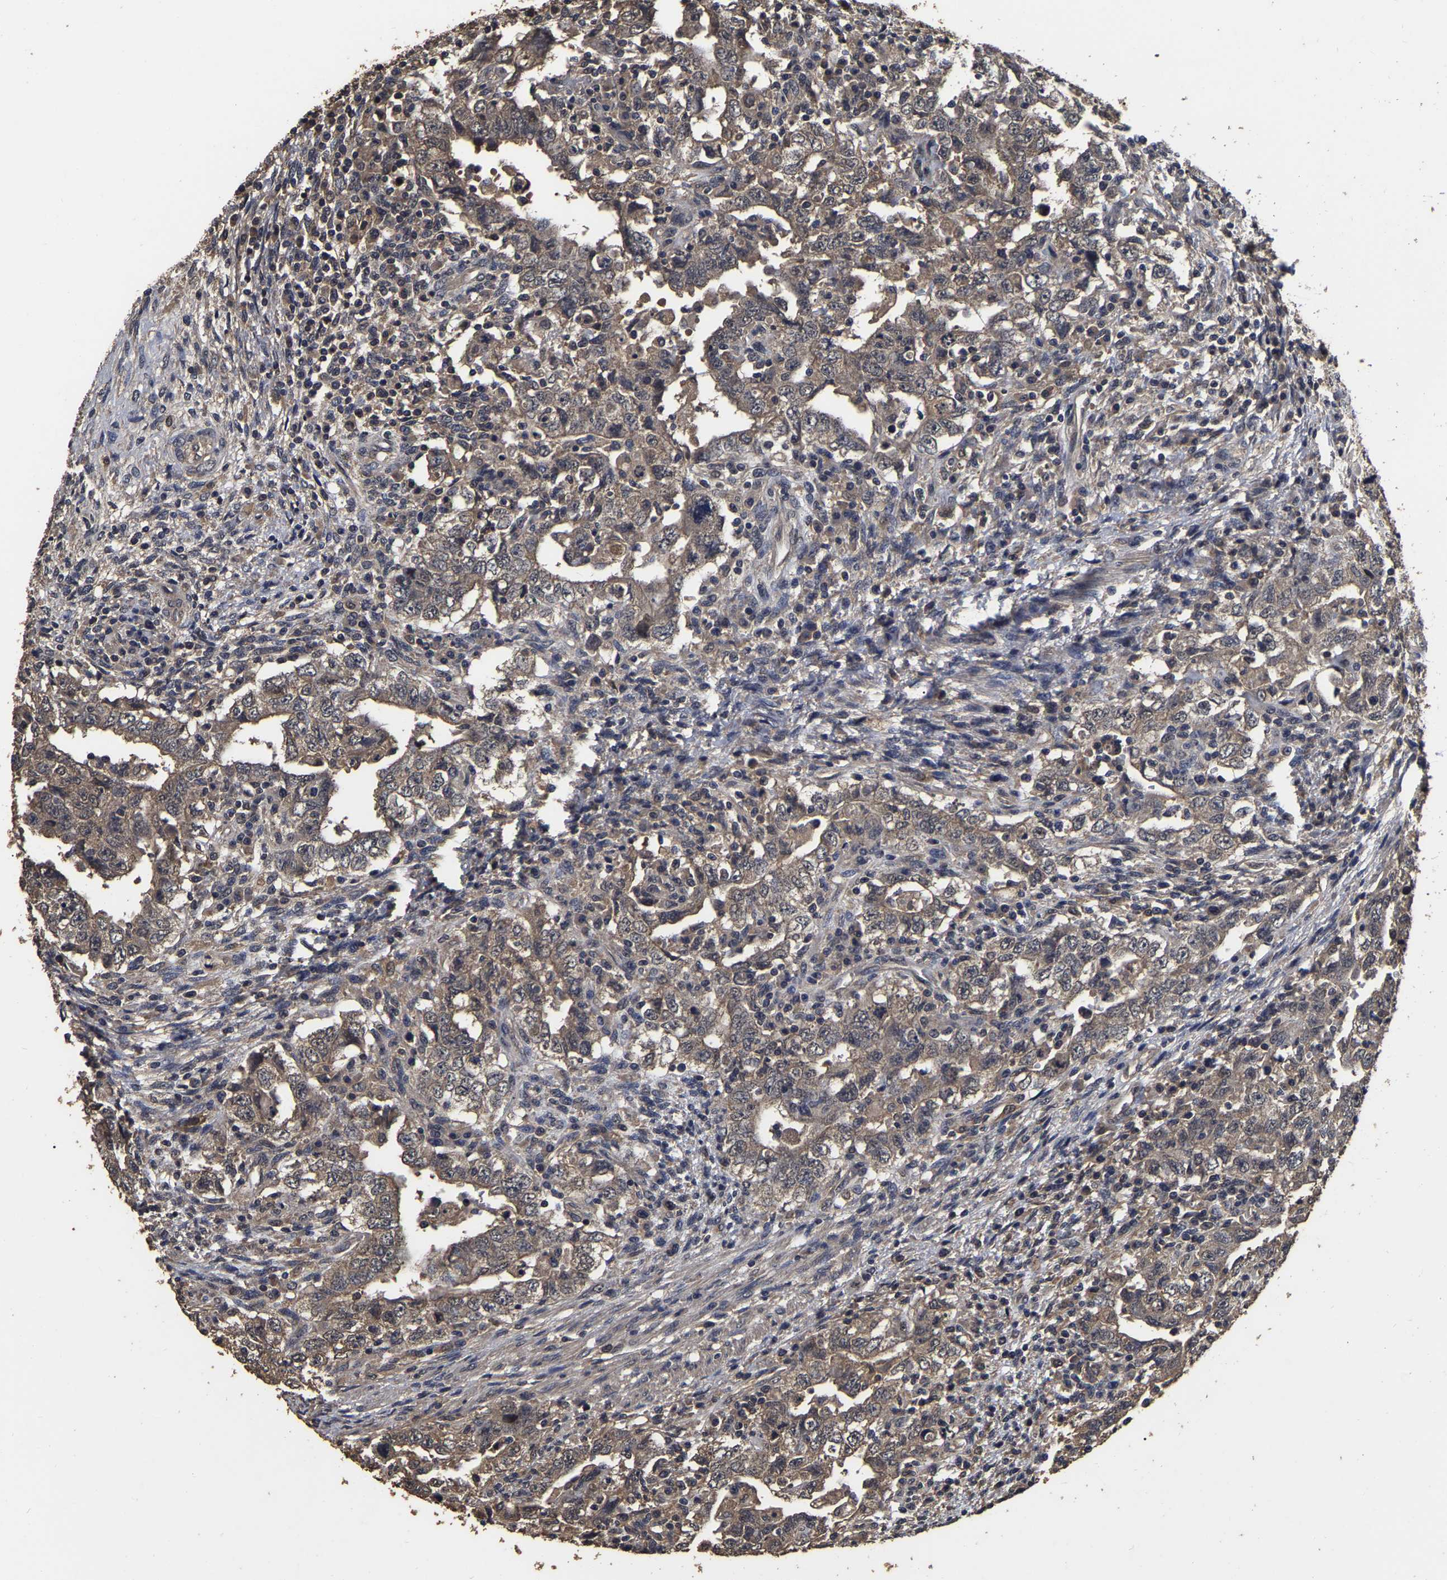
{"staining": {"intensity": "weak", "quantity": ">75%", "location": "cytoplasmic/membranous"}, "tissue": "testis cancer", "cell_type": "Tumor cells", "image_type": "cancer", "snomed": [{"axis": "morphology", "description": "Carcinoma, Embryonal, NOS"}, {"axis": "topography", "description": "Testis"}], "caption": "The photomicrograph demonstrates immunohistochemical staining of testis cancer (embryonal carcinoma). There is weak cytoplasmic/membranous expression is present in about >75% of tumor cells. The staining was performed using DAB (3,3'-diaminobenzidine), with brown indicating positive protein expression. Nuclei are stained blue with hematoxylin.", "gene": "STK32C", "patient": {"sex": "male", "age": 26}}